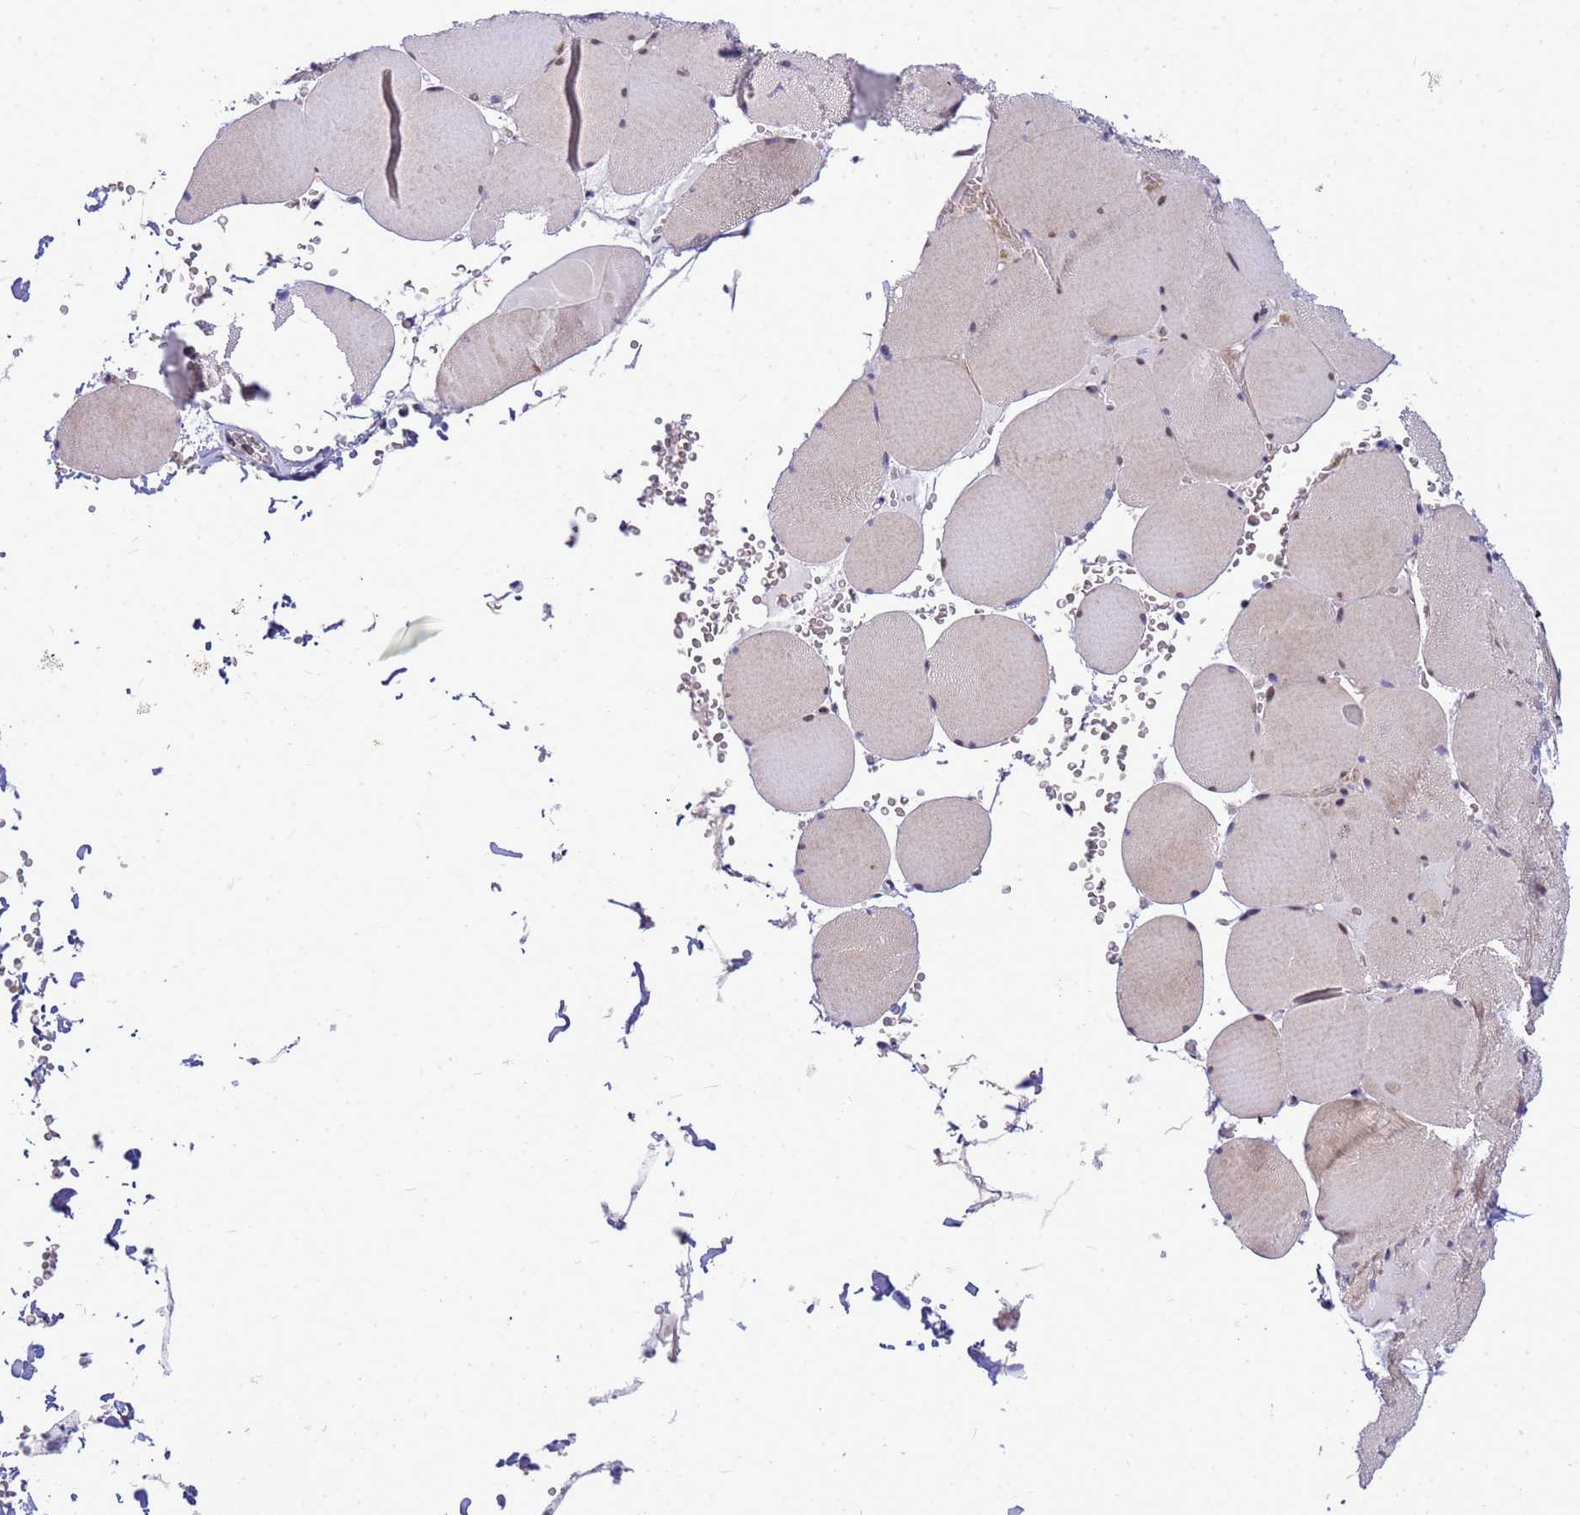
{"staining": {"intensity": "moderate", "quantity": "<25%", "location": "cytoplasmic/membranous"}, "tissue": "skeletal muscle", "cell_type": "Myocytes", "image_type": "normal", "snomed": [{"axis": "morphology", "description": "Normal tissue, NOS"}, {"axis": "topography", "description": "Skeletal muscle"}, {"axis": "topography", "description": "Head-Neck"}], "caption": "Immunohistochemistry (DAB) staining of normal human skeletal muscle reveals moderate cytoplasmic/membranous protein expression in approximately <25% of myocytes. (DAB = brown stain, brightfield microscopy at high magnification).", "gene": "ADAMTS7", "patient": {"sex": "male", "age": 66}}